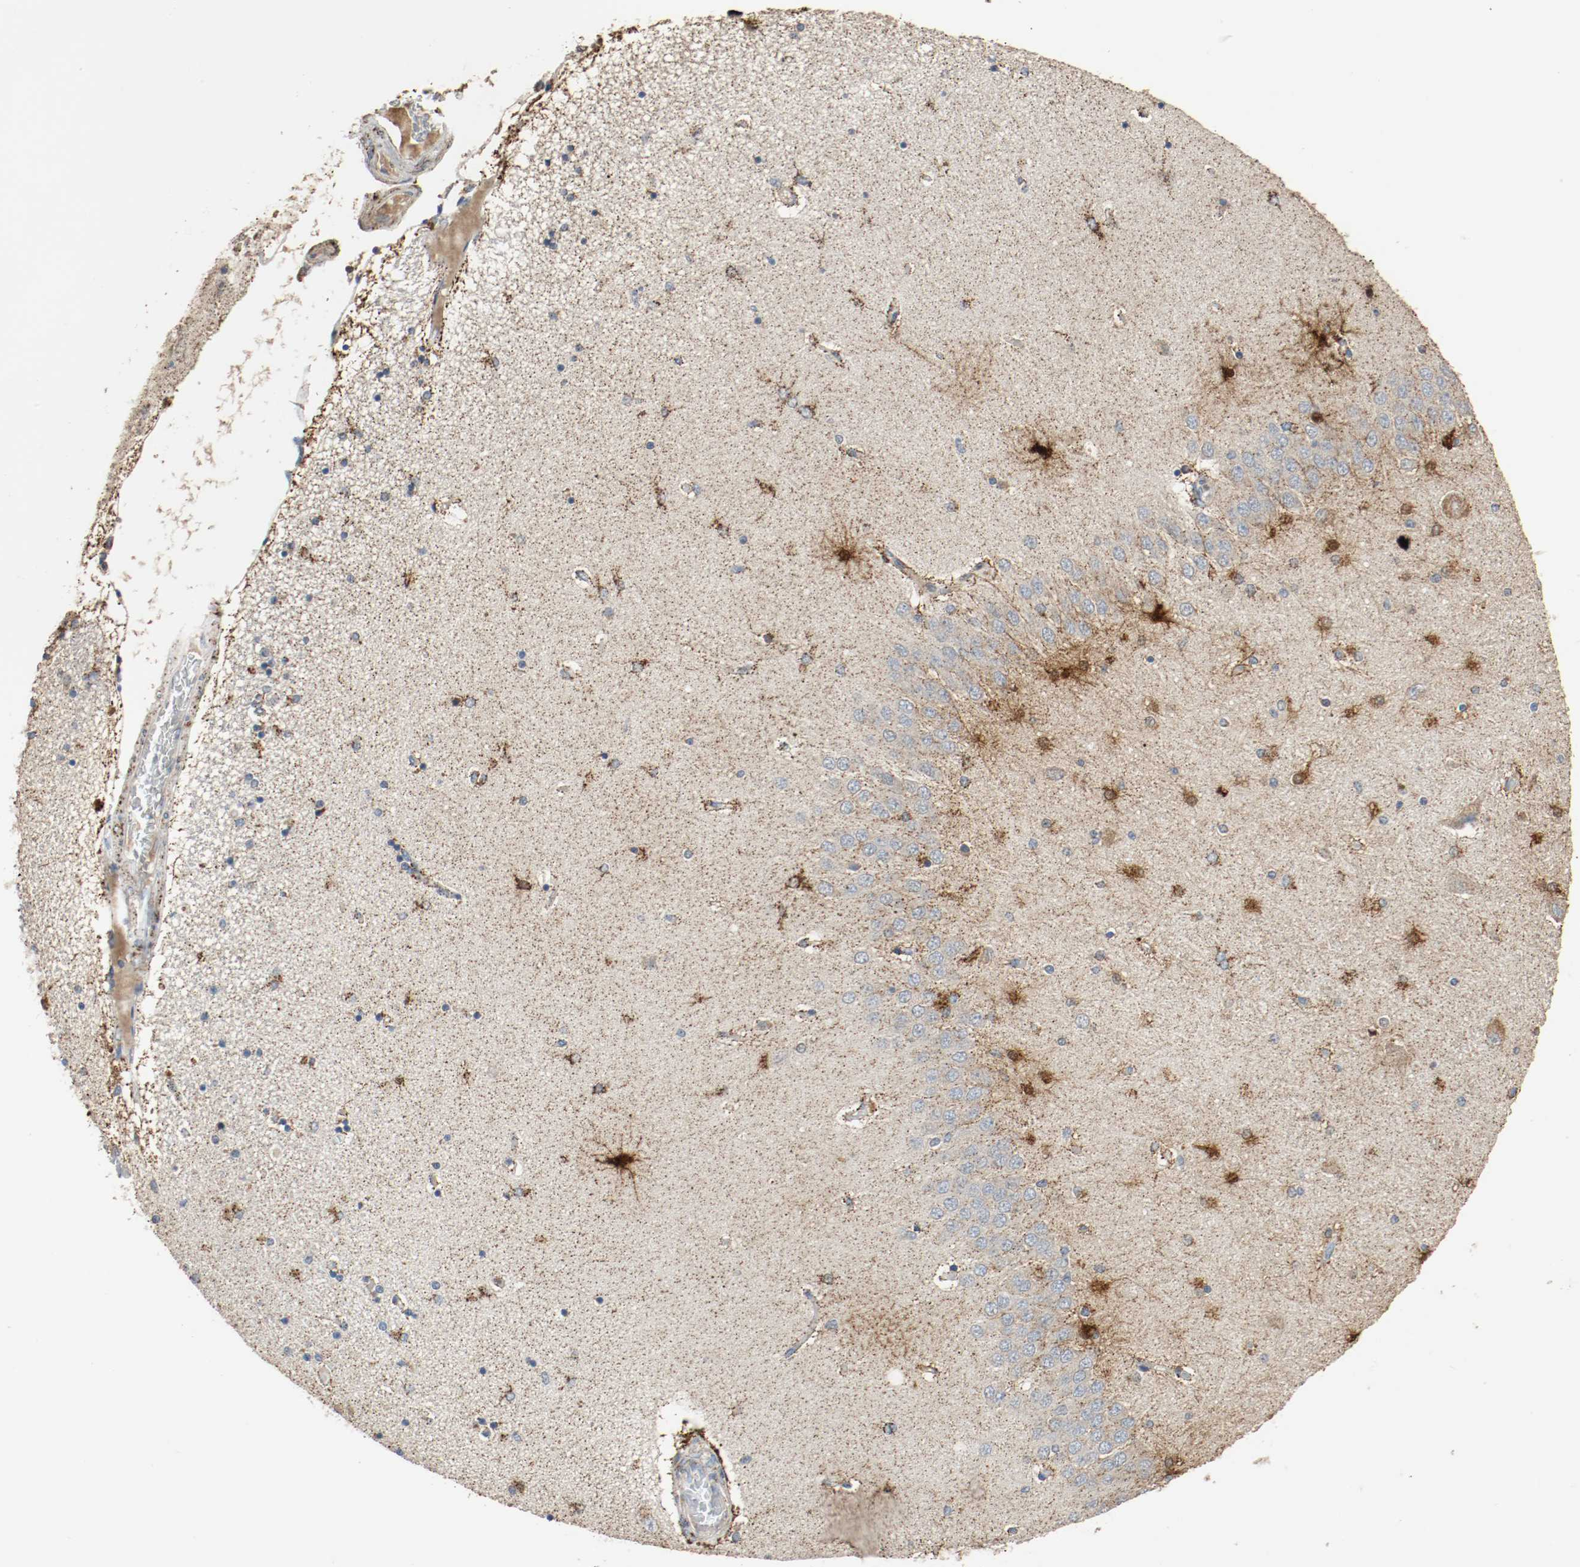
{"staining": {"intensity": "strong", "quantity": "25%-75%", "location": "cytoplasmic/membranous,nuclear"}, "tissue": "hippocampus", "cell_type": "Glial cells", "image_type": "normal", "snomed": [{"axis": "morphology", "description": "Normal tissue, NOS"}, {"axis": "topography", "description": "Hippocampus"}], "caption": "Human hippocampus stained with a brown dye shows strong cytoplasmic/membranous,nuclear positive positivity in about 25%-75% of glial cells.", "gene": "ALDH4A1", "patient": {"sex": "female", "age": 54}}